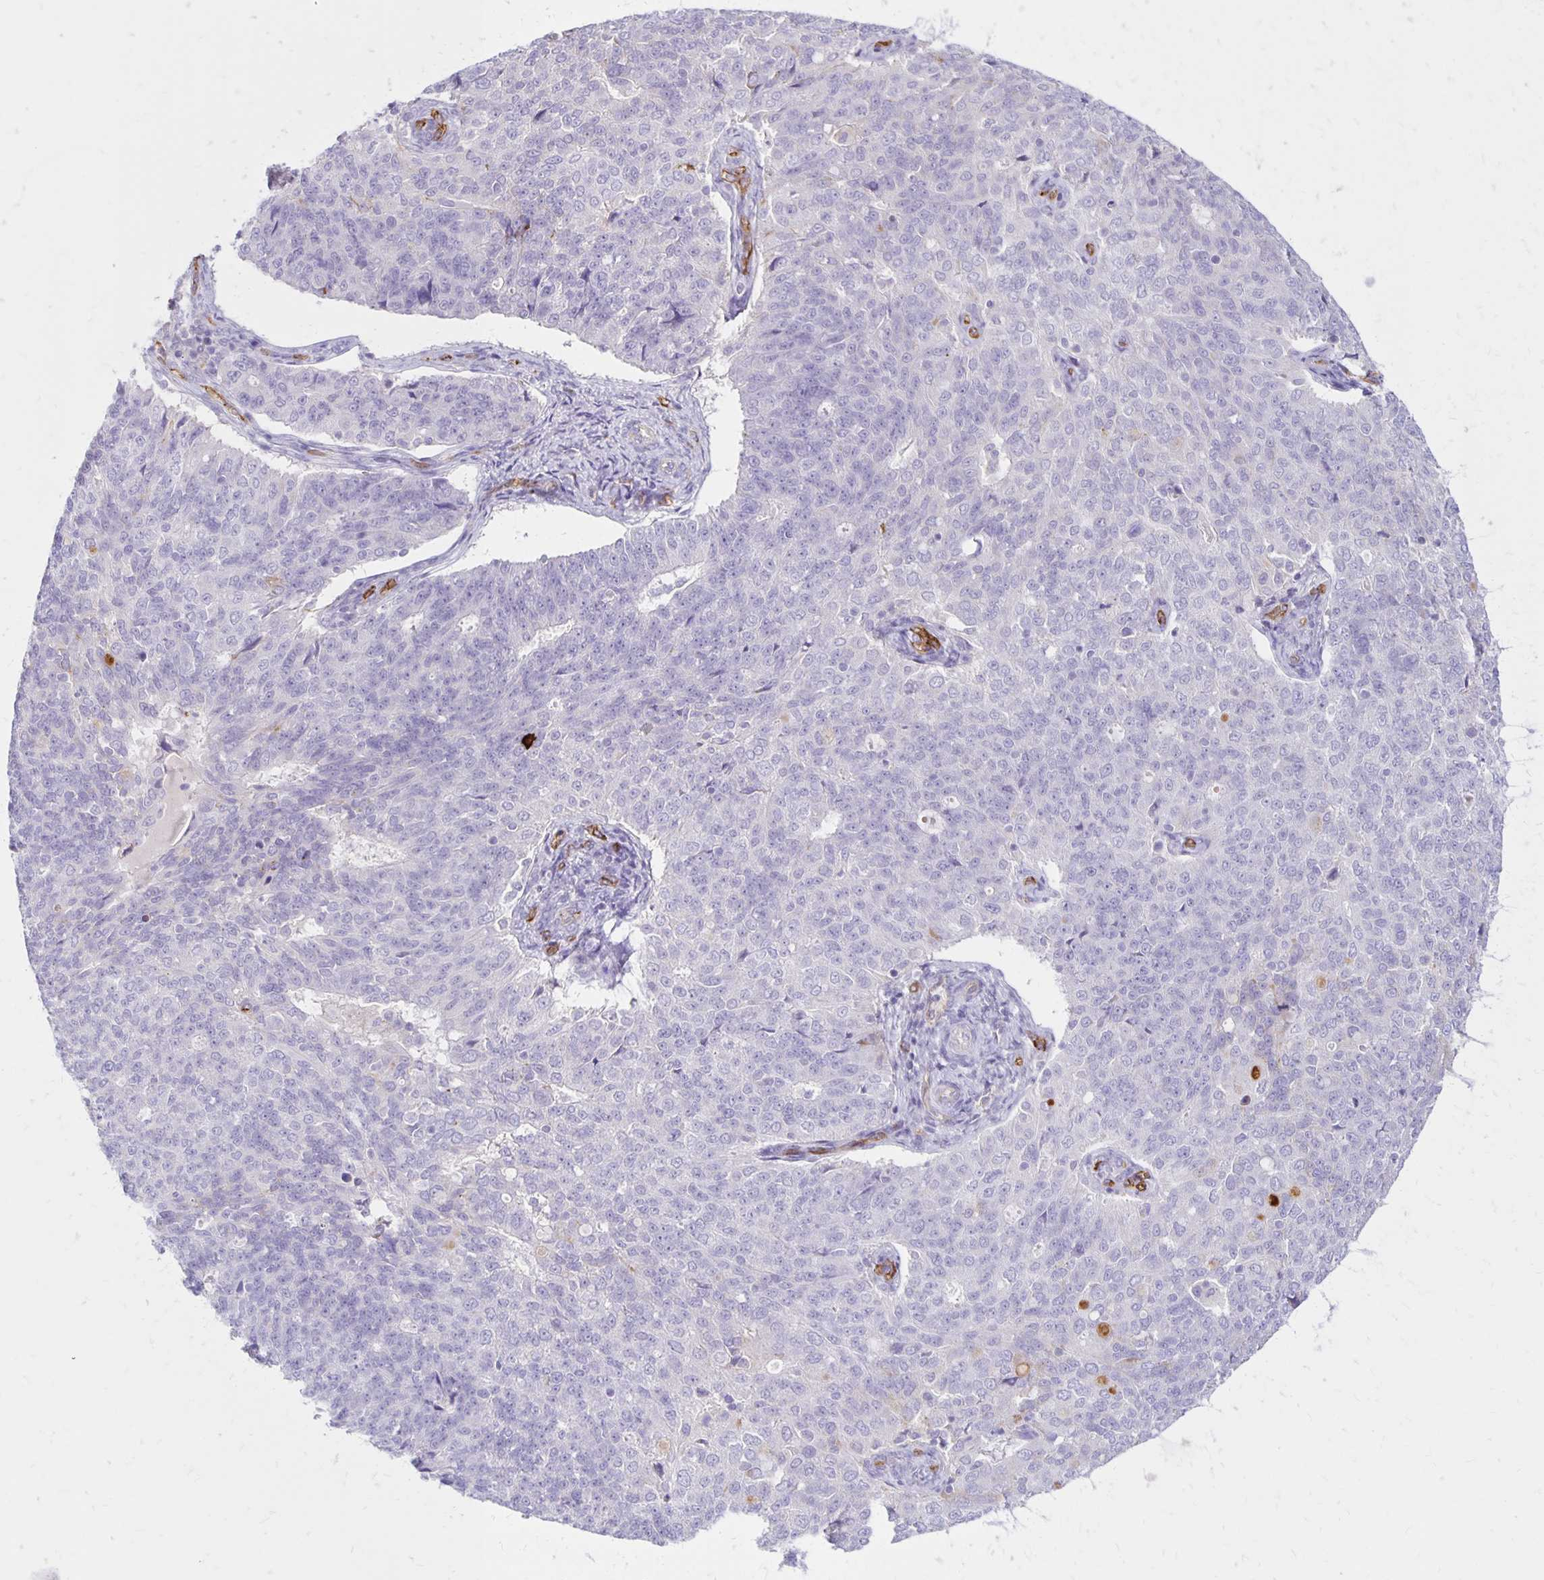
{"staining": {"intensity": "negative", "quantity": "none", "location": "none"}, "tissue": "endometrial cancer", "cell_type": "Tumor cells", "image_type": "cancer", "snomed": [{"axis": "morphology", "description": "Adenocarcinoma, NOS"}, {"axis": "topography", "description": "Endometrium"}], "caption": "This is an immunohistochemistry image of human endometrial adenocarcinoma. There is no staining in tumor cells.", "gene": "TTYH1", "patient": {"sex": "female", "age": 43}}